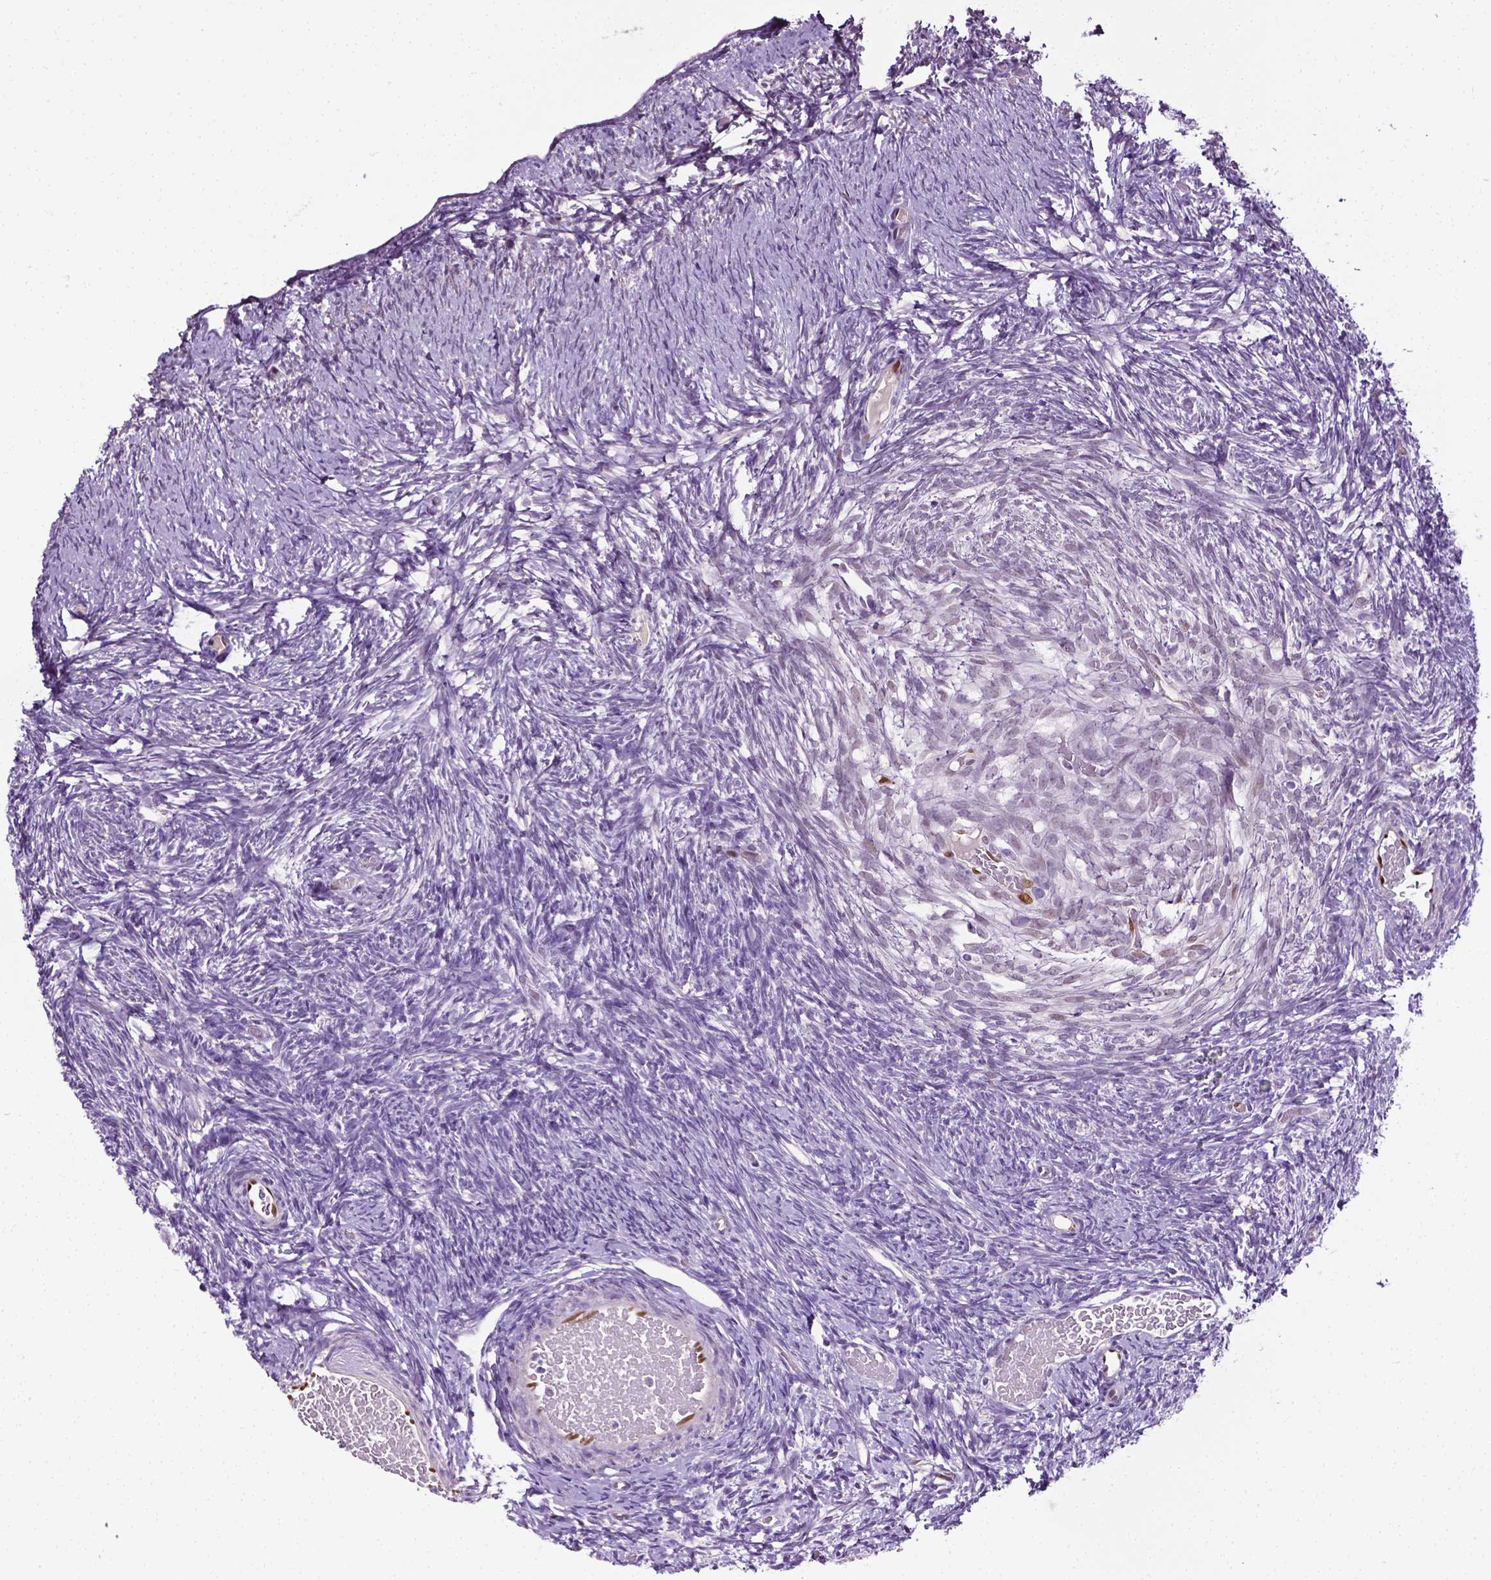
{"staining": {"intensity": "negative", "quantity": "none", "location": "none"}, "tissue": "ovary", "cell_type": "Ovarian stroma cells", "image_type": "normal", "snomed": [{"axis": "morphology", "description": "Normal tissue, NOS"}, {"axis": "topography", "description": "Ovary"}], "caption": "An immunohistochemistry micrograph of unremarkable ovary is shown. There is no staining in ovarian stroma cells of ovary. The staining is performed using DAB (3,3'-diaminobenzidine) brown chromogen with nuclei counter-stained in using hematoxylin.", "gene": "PTGER3", "patient": {"sex": "female", "age": 39}}